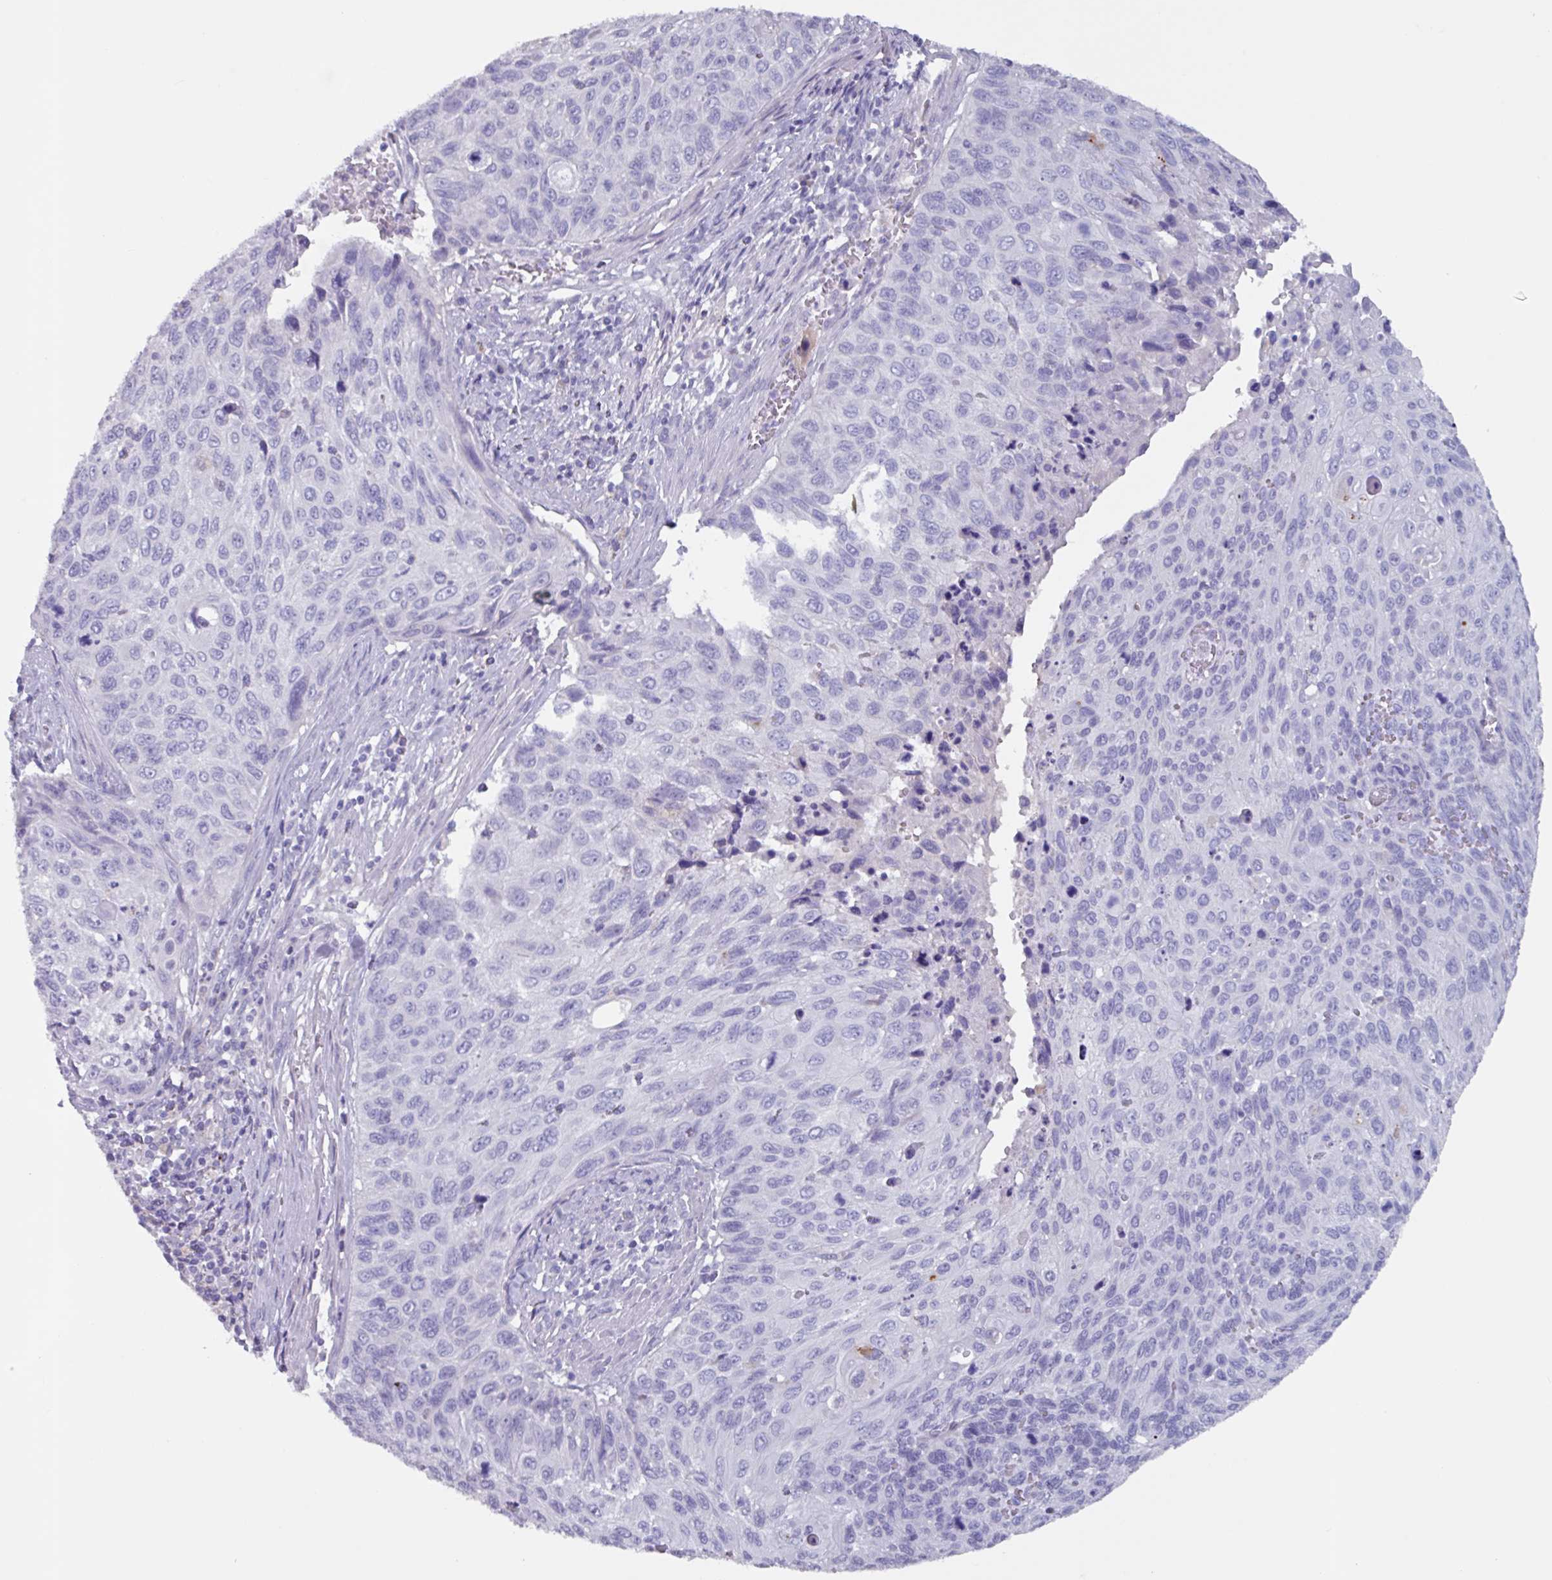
{"staining": {"intensity": "negative", "quantity": "none", "location": "none"}, "tissue": "cervical cancer", "cell_type": "Tumor cells", "image_type": "cancer", "snomed": [{"axis": "morphology", "description": "Squamous cell carcinoma, NOS"}, {"axis": "topography", "description": "Cervix"}], "caption": "The image displays no staining of tumor cells in squamous cell carcinoma (cervical).", "gene": "OR2T10", "patient": {"sex": "female", "age": 70}}